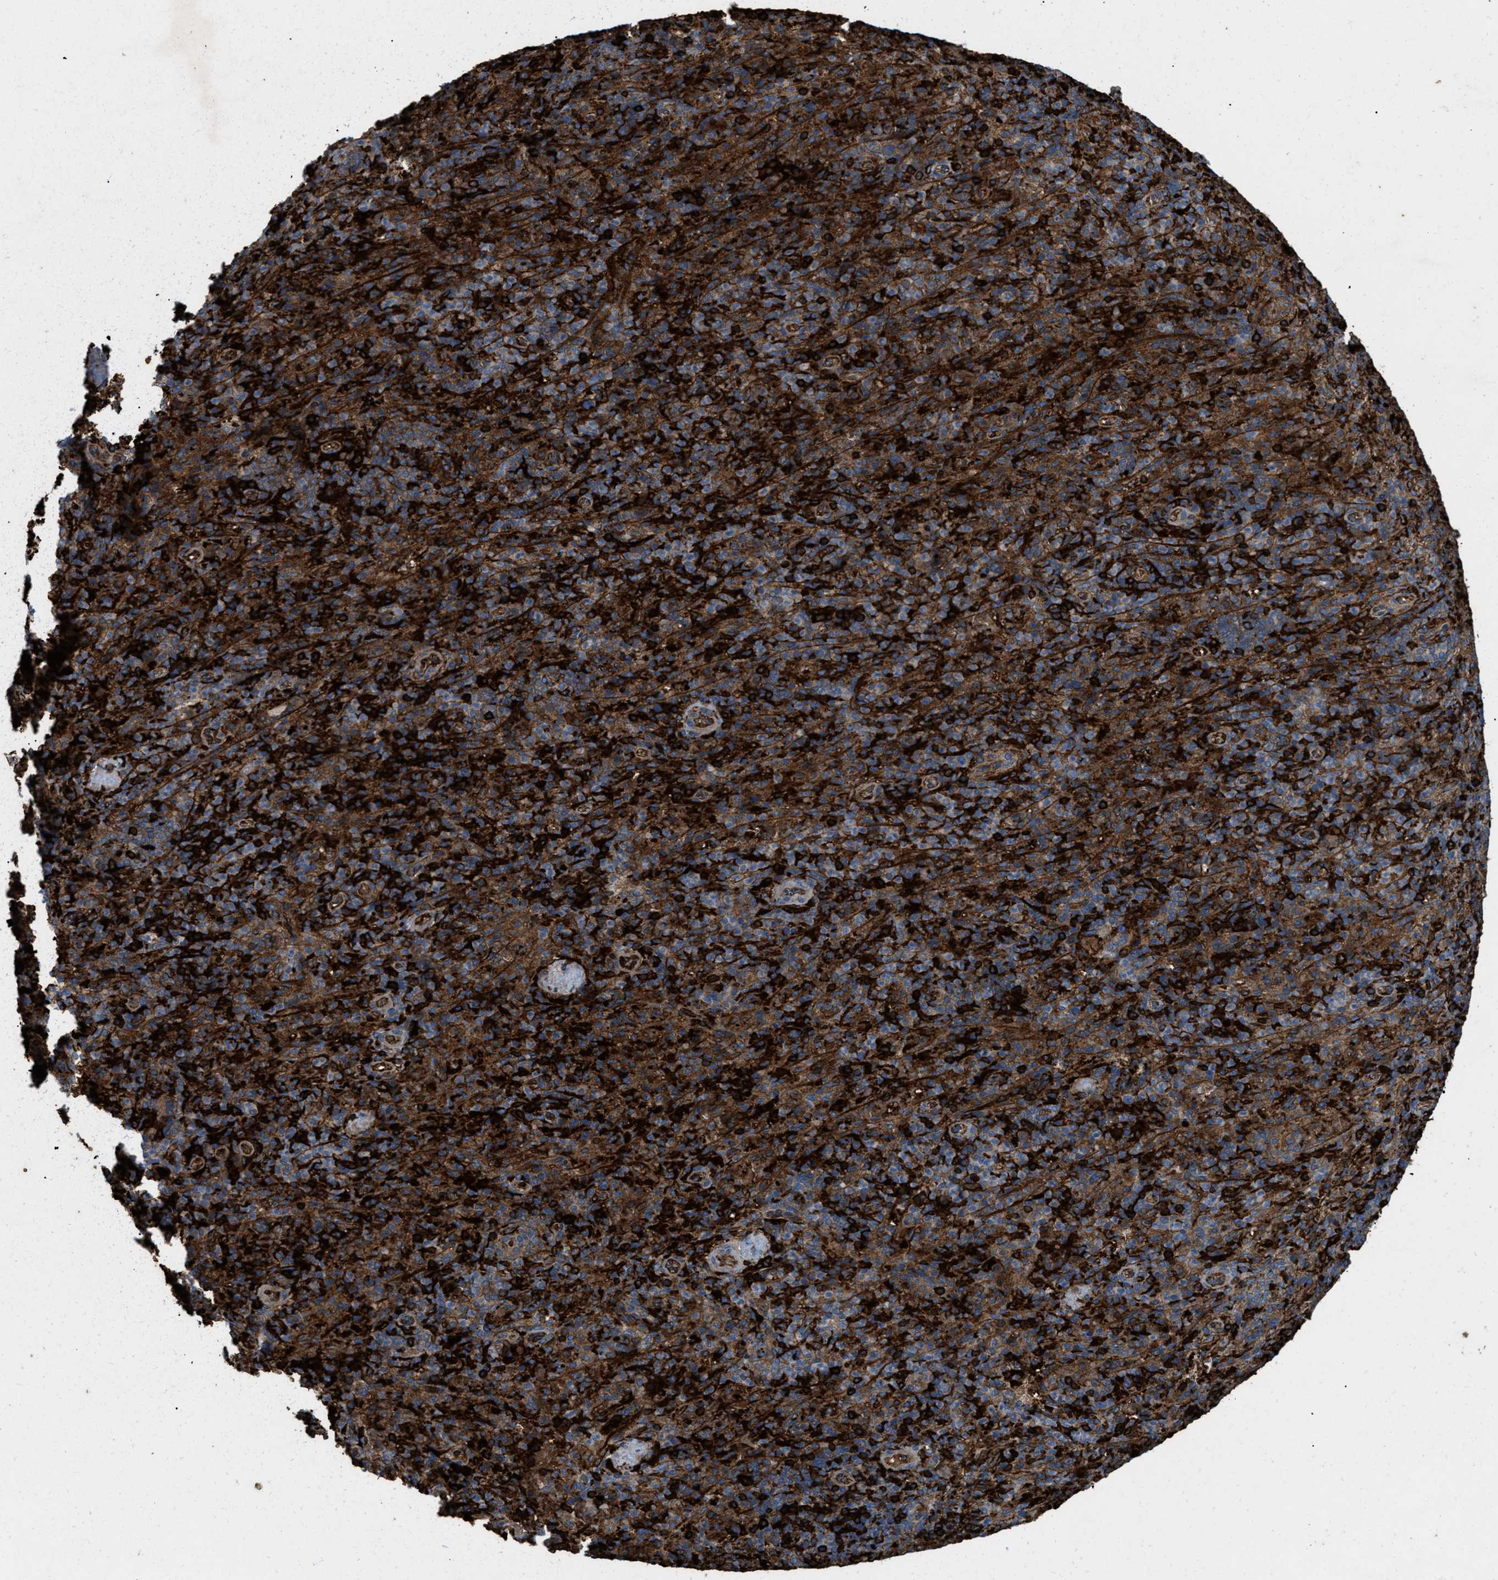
{"staining": {"intensity": "strong", "quantity": ">75%", "location": "cytoplasmic/membranous"}, "tissue": "spleen", "cell_type": "Cells in red pulp", "image_type": "normal", "snomed": [{"axis": "morphology", "description": "Normal tissue, NOS"}, {"axis": "topography", "description": "Spleen"}], "caption": "Normal spleen was stained to show a protein in brown. There is high levels of strong cytoplasmic/membranous staining in about >75% of cells in red pulp.", "gene": "ERC1", "patient": {"sex": "female", "age": 74}}